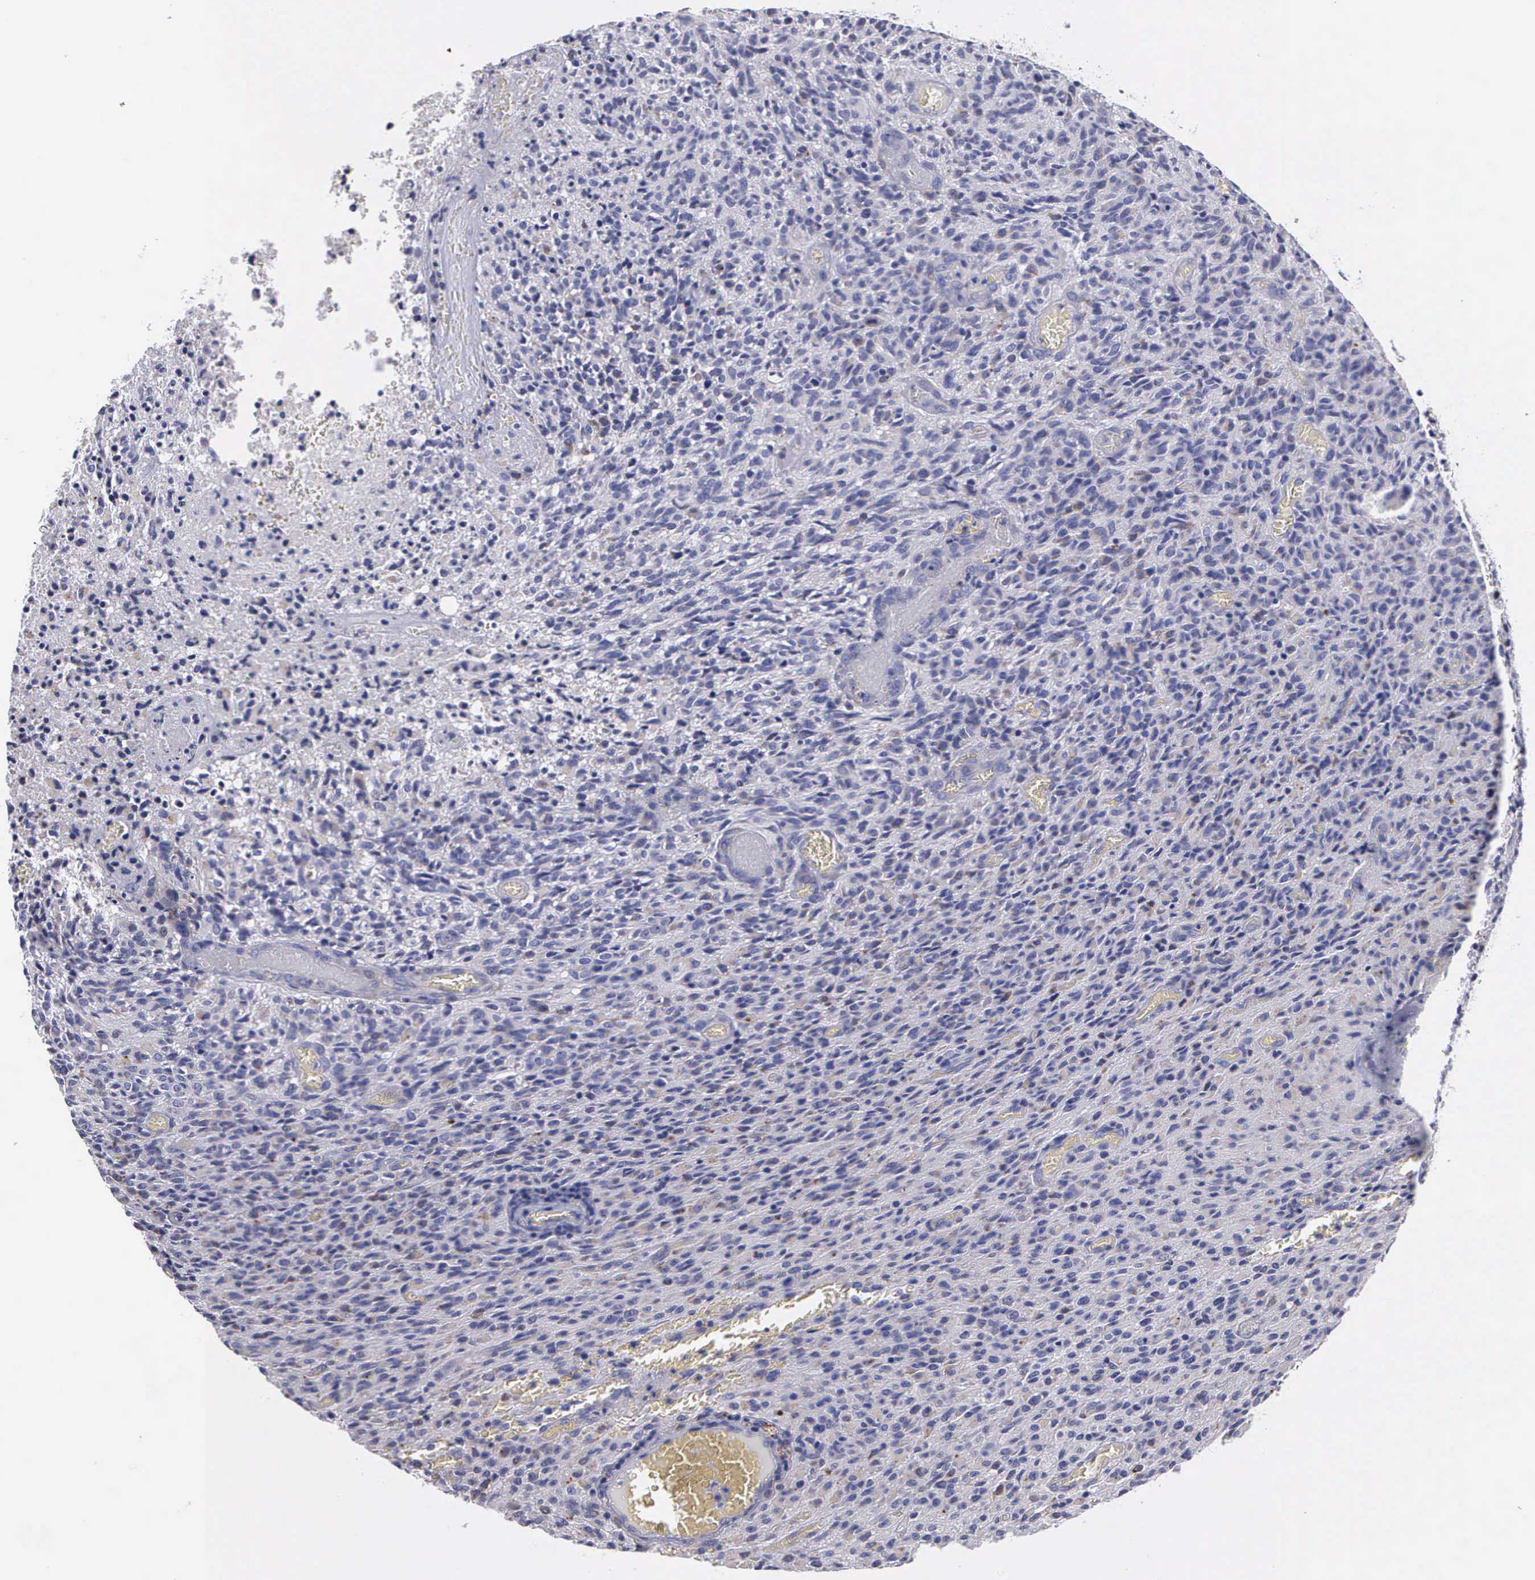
{"staining": {"intensity": "negative", "quantity": "none", "location": "none"}, "tissue": "glioma", "cell_type": "Tumor cells", "image_type": "cancer", "snomed": [{"axis": "morphology", "description": "Glioma, malignant, High grade"}, {"axis": "topography", "description": "Brain"}], "caption": "IHC histopathology image of malignant glioma (high-grade) stained for a protein (brown), which demonstrates no staining in tumor cells.", "gene": "CRELD2", "patient": {"sex": "male", "age": 56}}